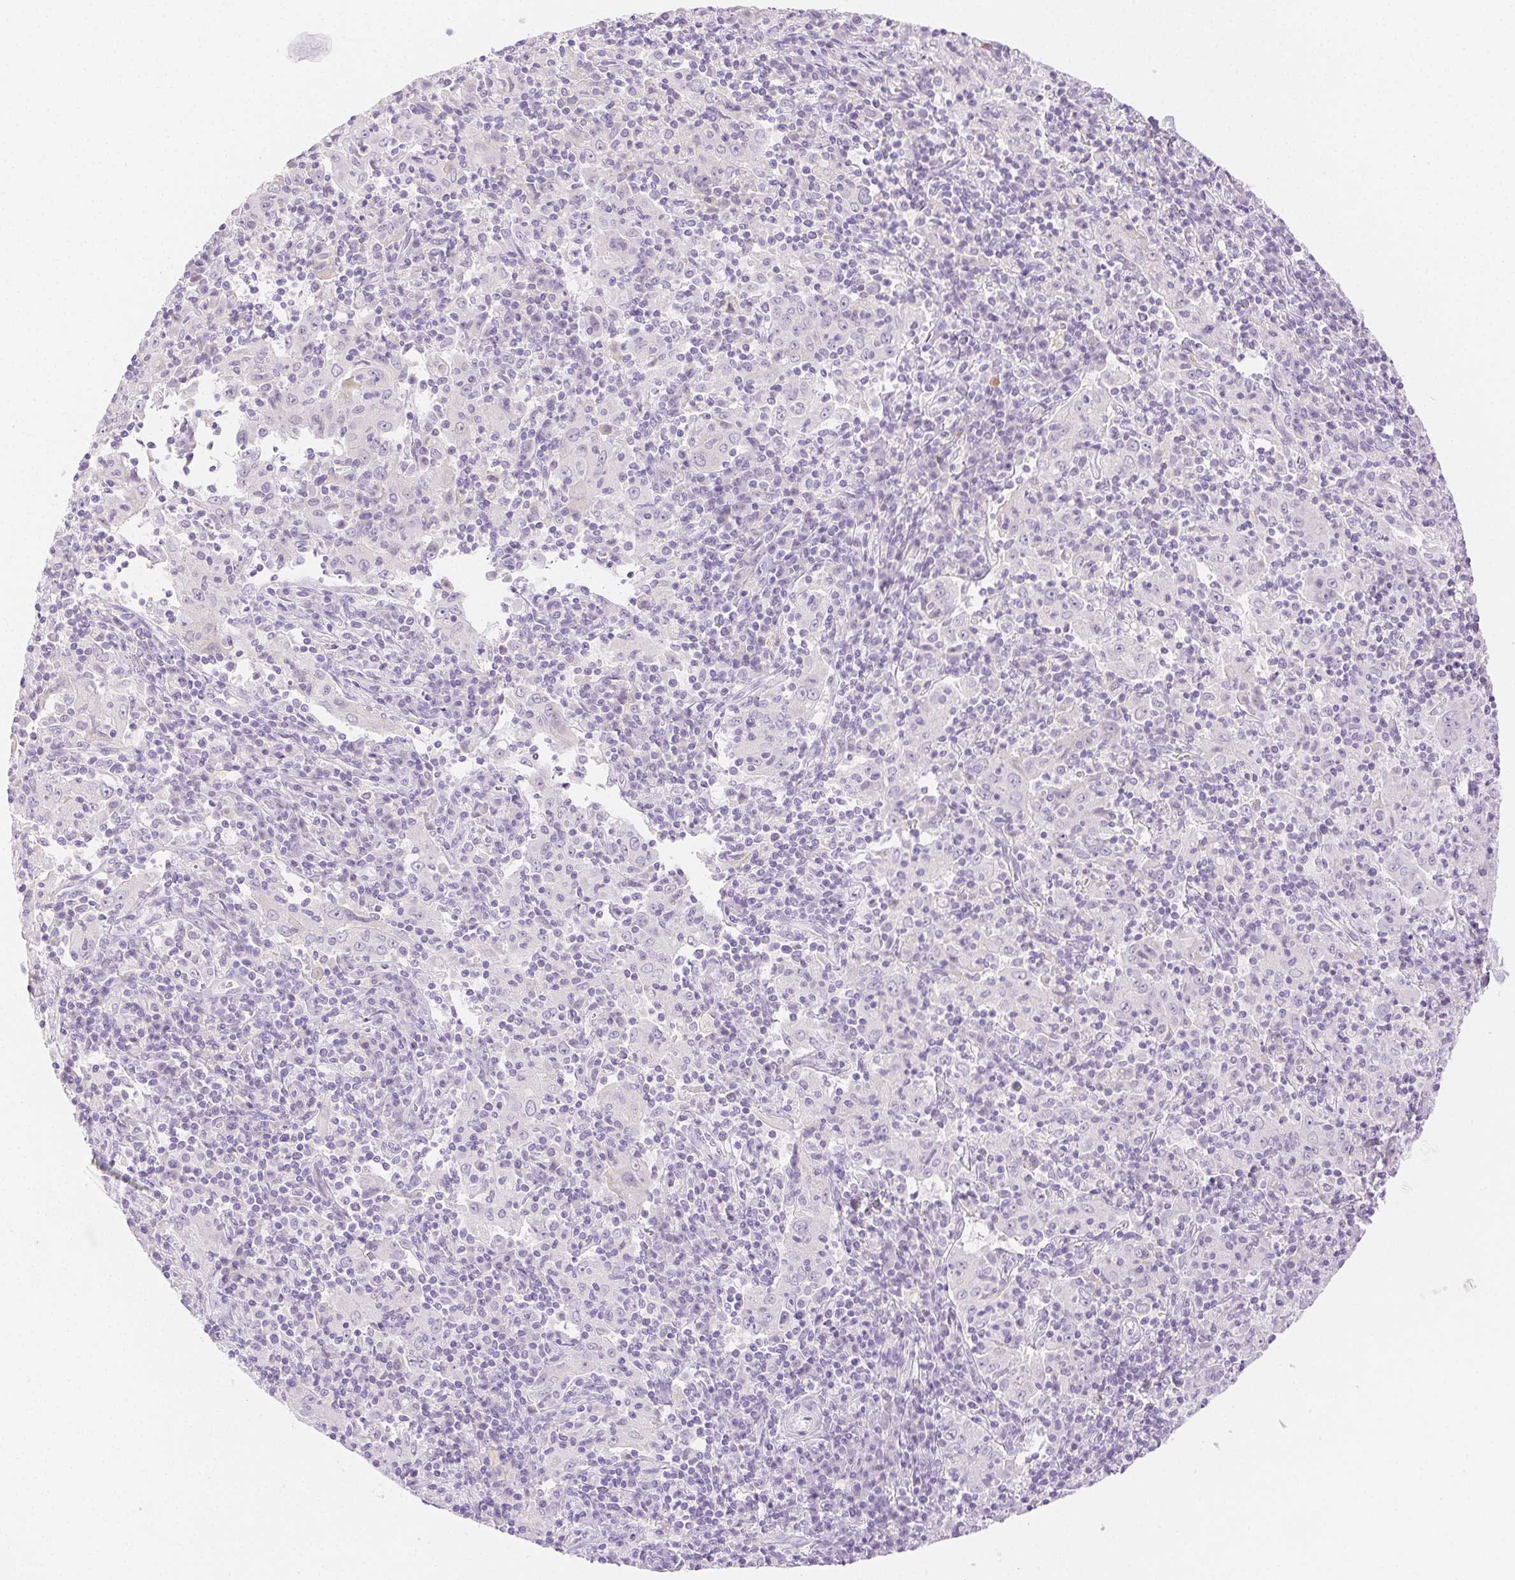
{"staining": {"intensity": "negative", "quantity": "none", "location": "none"}, "tissue": "pancreatic cancer", "cell_type": "Tumor cells", "image_type": "cancer", "snomed": [{"axis": "morphology", "description": "Adenocarcinoma, NOS"}, {"axis": "topography", "description": "Pancreas"}], "caption": "This histopathology image is of adenocarcinoma (pancreatic) stained with immunohistochemistry (IHC) to label a protein in brown with the nuclei are counter-stained blue. There is no expression in tumor cells.", "gene": "SPACA4", "patient": {"sex": "male", "age": 63}}